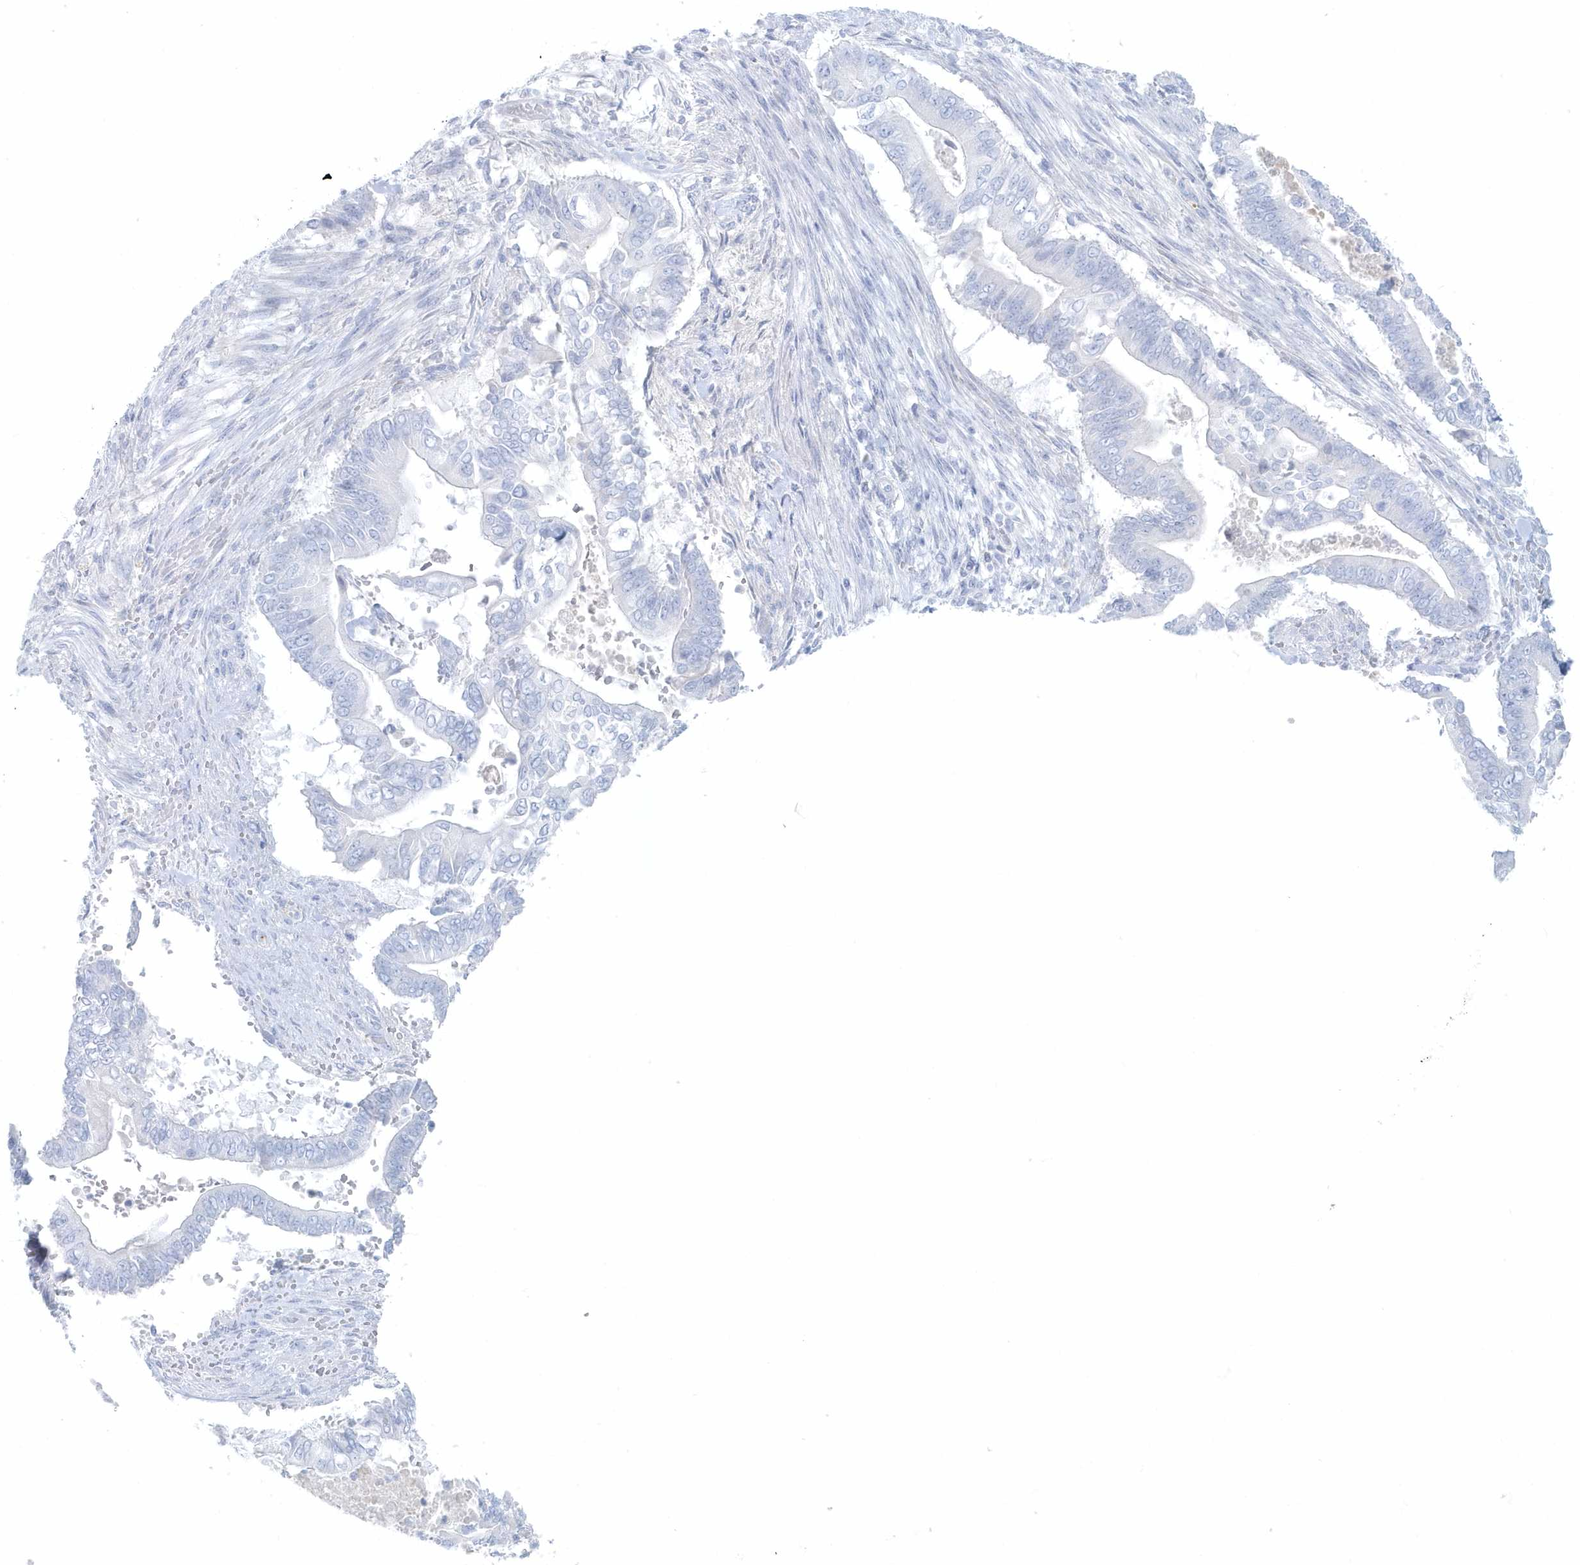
{"staining": {"intensity": "negative", "quantity": "none", "location": "none"}, "tissue": "pancreatic cancer", "cell_type": "Tumor cells", "image_type": "cancer", "snomed": [{"axis": "morphology", "description": "Adenocarcinoma, NOS"}, {"axis": "topography", "description": "Pancreas"}], "caption": "This is a histopathology image of immunohistochemistry (IHC) staining of pancreatic adenocarcinoma, which shows no staining in tumor cells.", "gene": "FAM98A", "patient": {"sex": "male", "age": 68}}